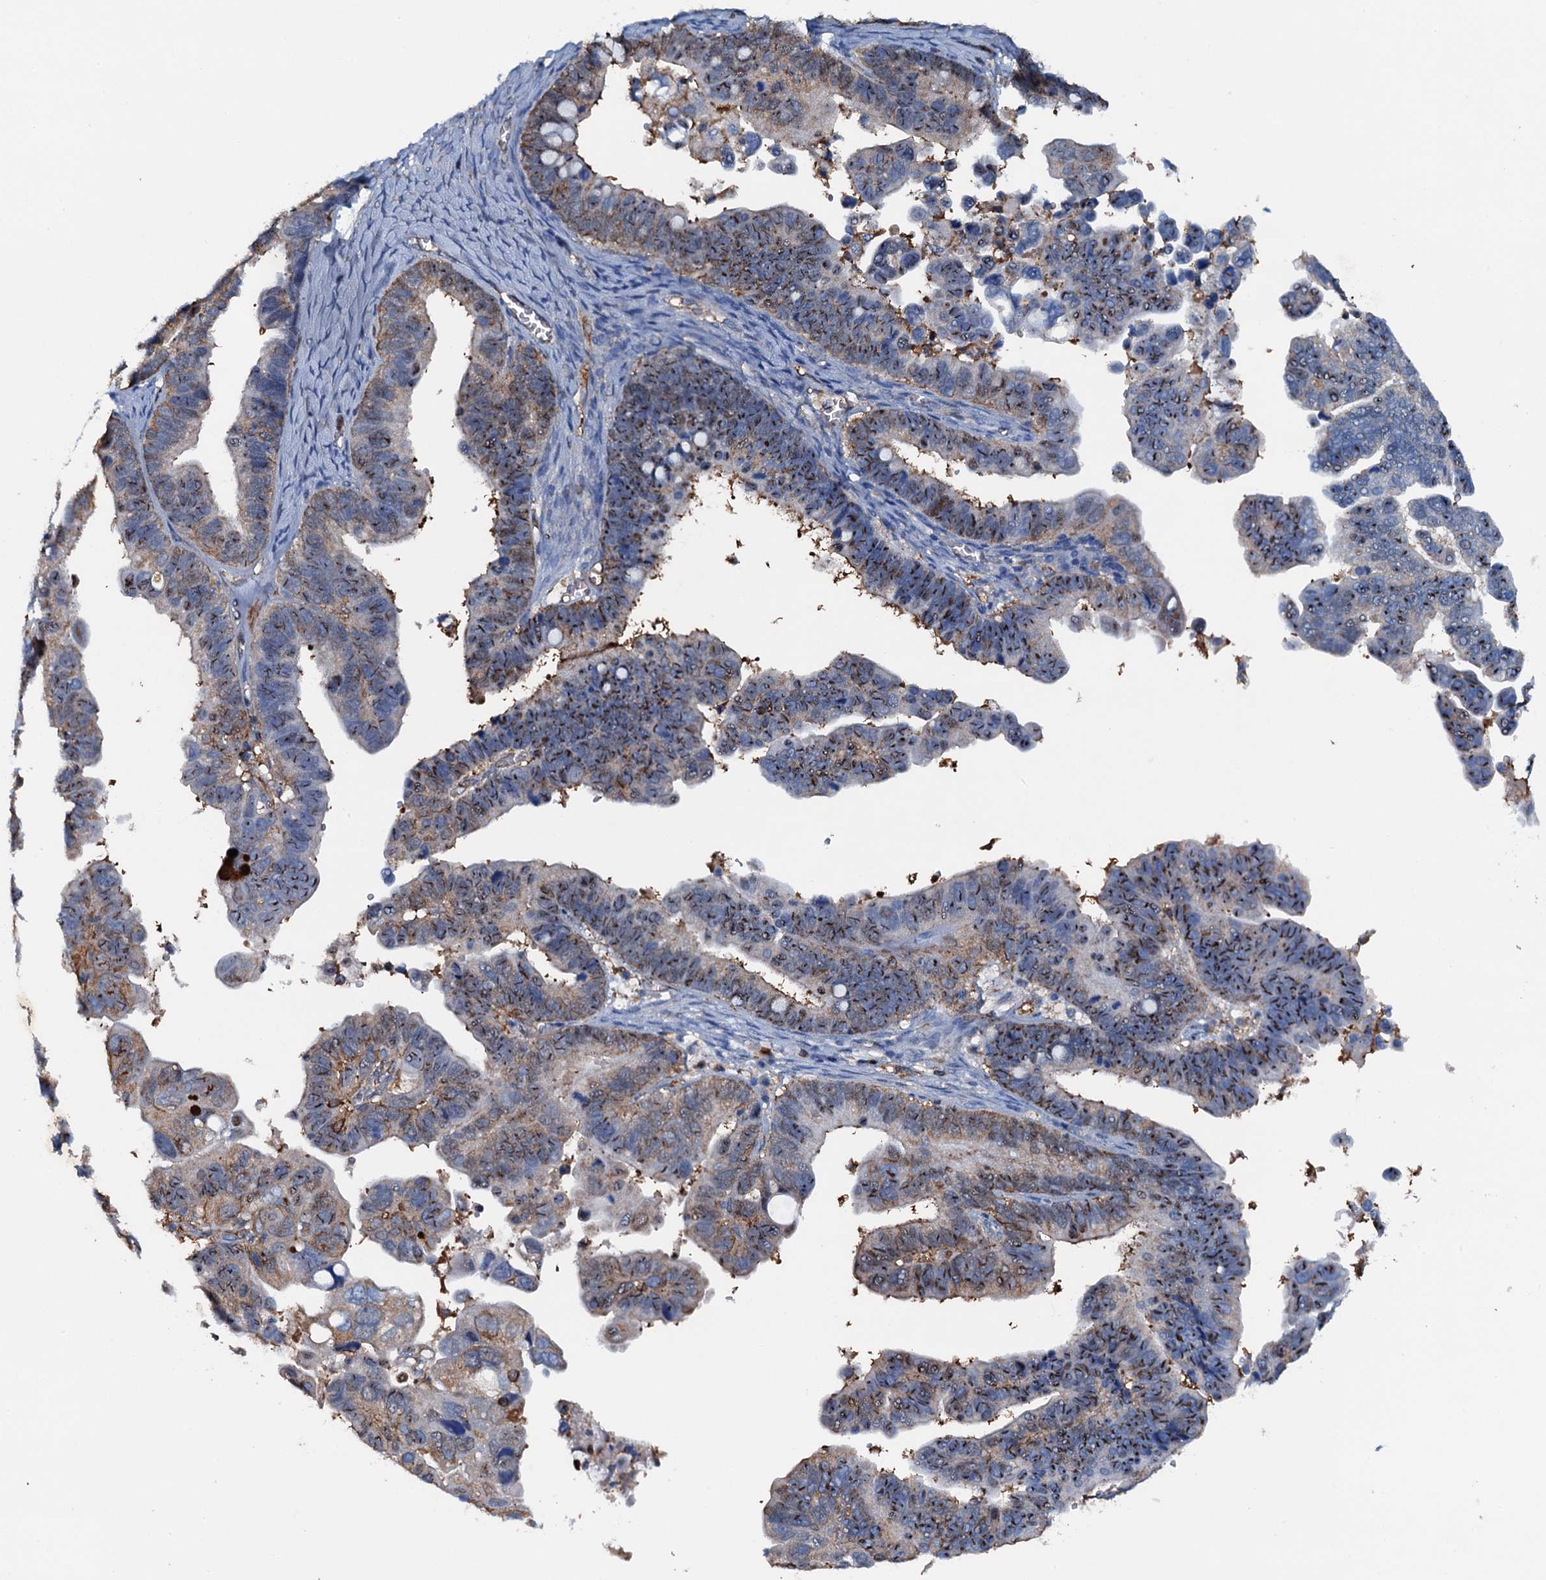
{"staining": {"intensity": "moderate", "quantity": "25%-75%", "location": "cytoplasmic/membranous,nuclear"}, "tissue": "ovarian cancer", "cell_type": "Tumor cells", "image_type": "cancer", "snomed": [{"axis": "morphology", "description": "Cystadenocarcinoma, serous, NOS"}, {"axis": "topography", "description": "Ovary"}], "caption": "Ovarian cancer tissue shows moderate cytoplasmic/membranous and nuclear expression in approximately 25%-75% of tumor cells, visualized by immunohistochemistry.", "gene": "MS4A4E", "patient": {"sex": "female", "age": 56}}